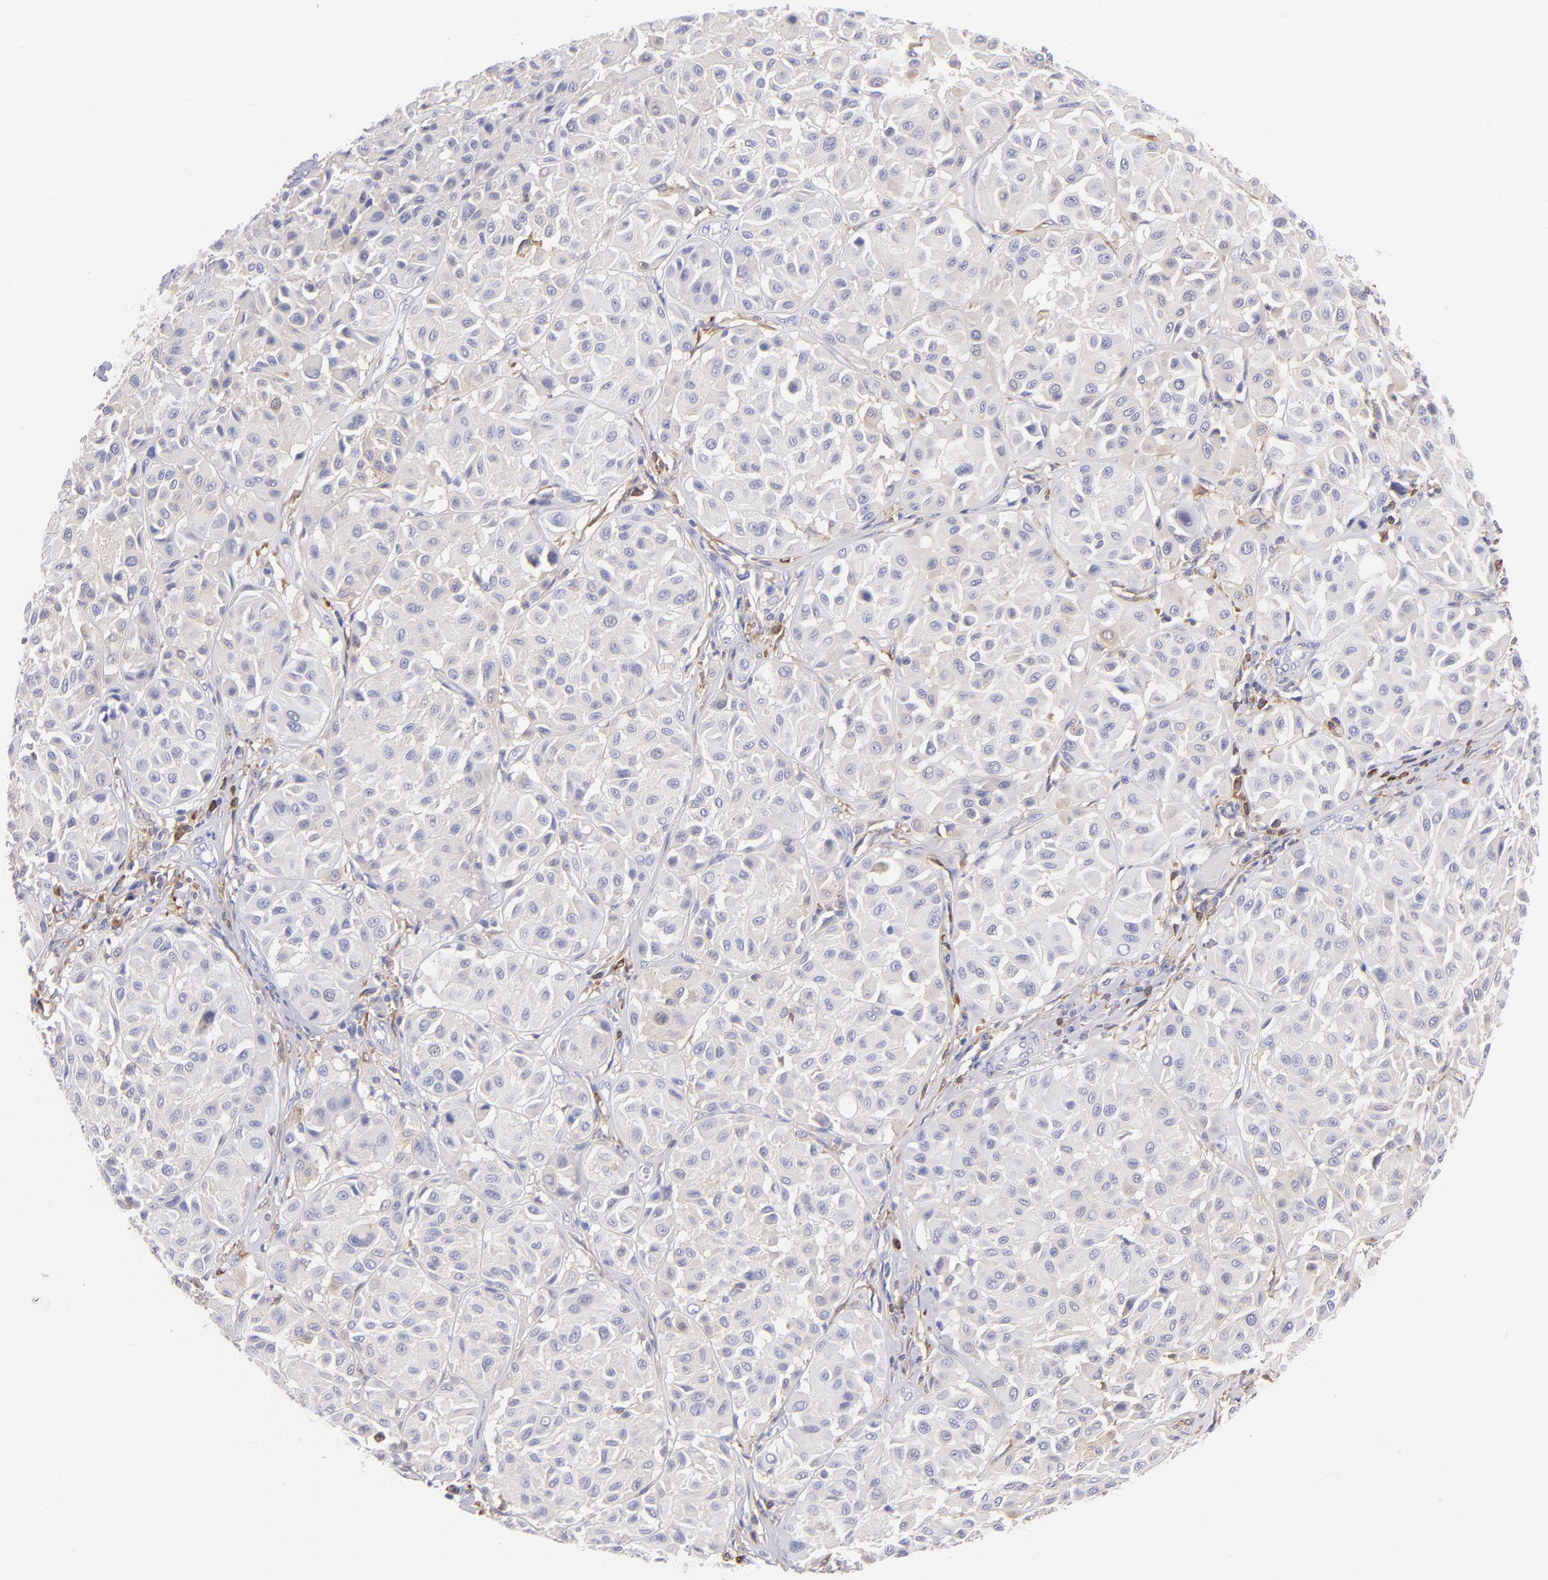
{"staining": {"intensity": "weak", "quantity": "25%-75%", "location": "cytoplasmic/membranous"}, "tissue": "melanoma", "cell_type": "Tumor cells", "image_type": "cancer", "snomed": [{"axis": "morphology", "description": "Malignant melanoma, Metastatic site"}, {"axis": "topography", "description": "Soft tissue"}], "caption": "The histopathology image demonstrates staining of malignant melanoma (metastatic site), revealing weak cytoplasmic/membranous protein staining (brown color) within tumor cells.", "gene": "PRKCA", "patient": {"sex": "male", "age": 41}}